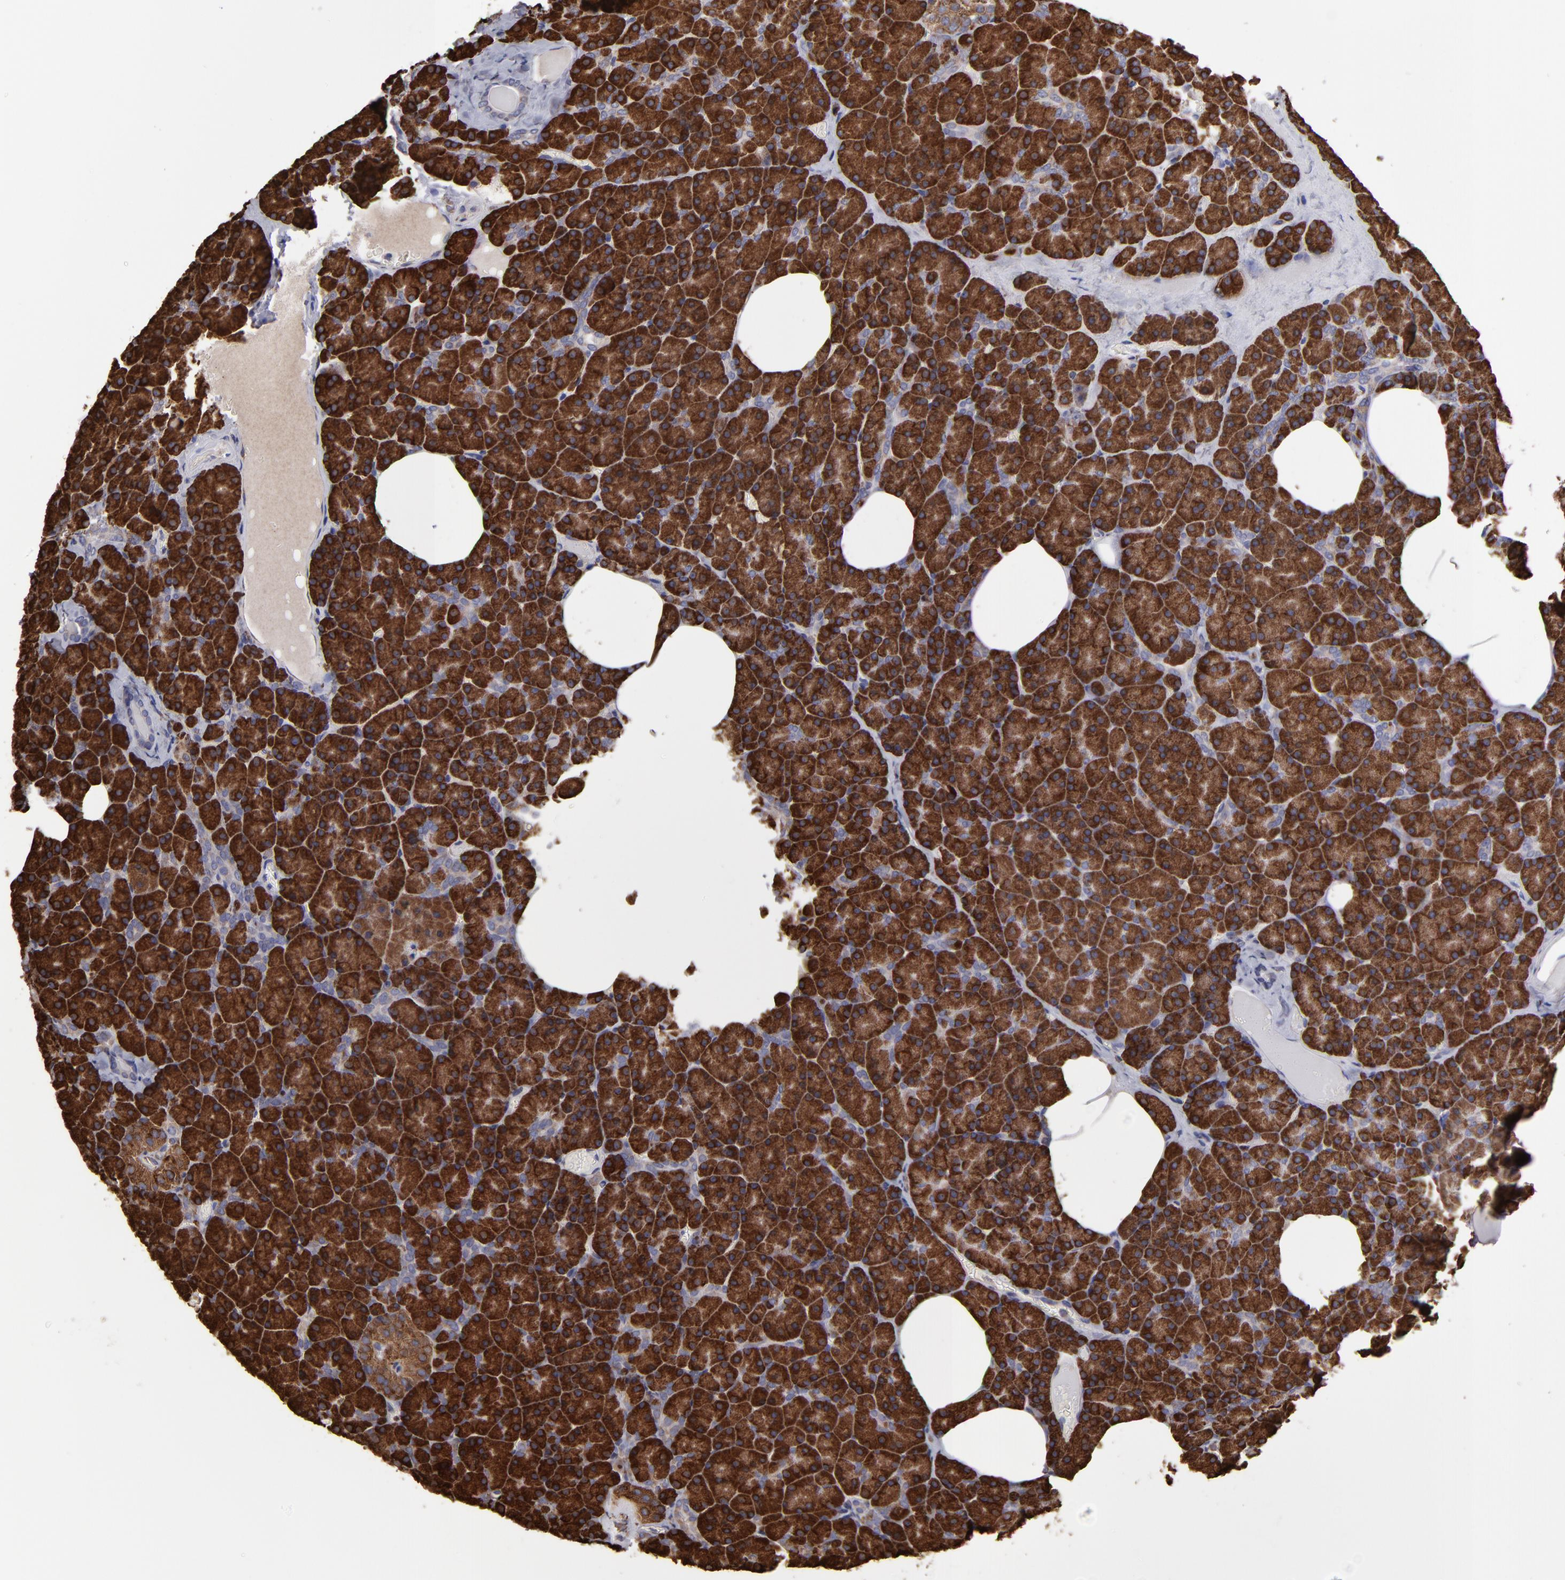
{"staining": {"intensity": "strong", "quantity": ">75%", "location": "cytoplasmic/membranous"}, "tissue": "pancreas", "cell_type": "Exocrine glandular cells", "image_type": "normal", "snomed": [{"axis": "morphology", "description": "Normal tissue, NOS"}, {"axis": "topography", "description": "Pancreas"}], "caption": "Protein staining of unremarkable pancreas exhibits strong cytoplasmic/membranous expression in about >75% of exocrine glandular cells.", "gene": "SND1", "patient": {"sex": "female", "age": 35}}